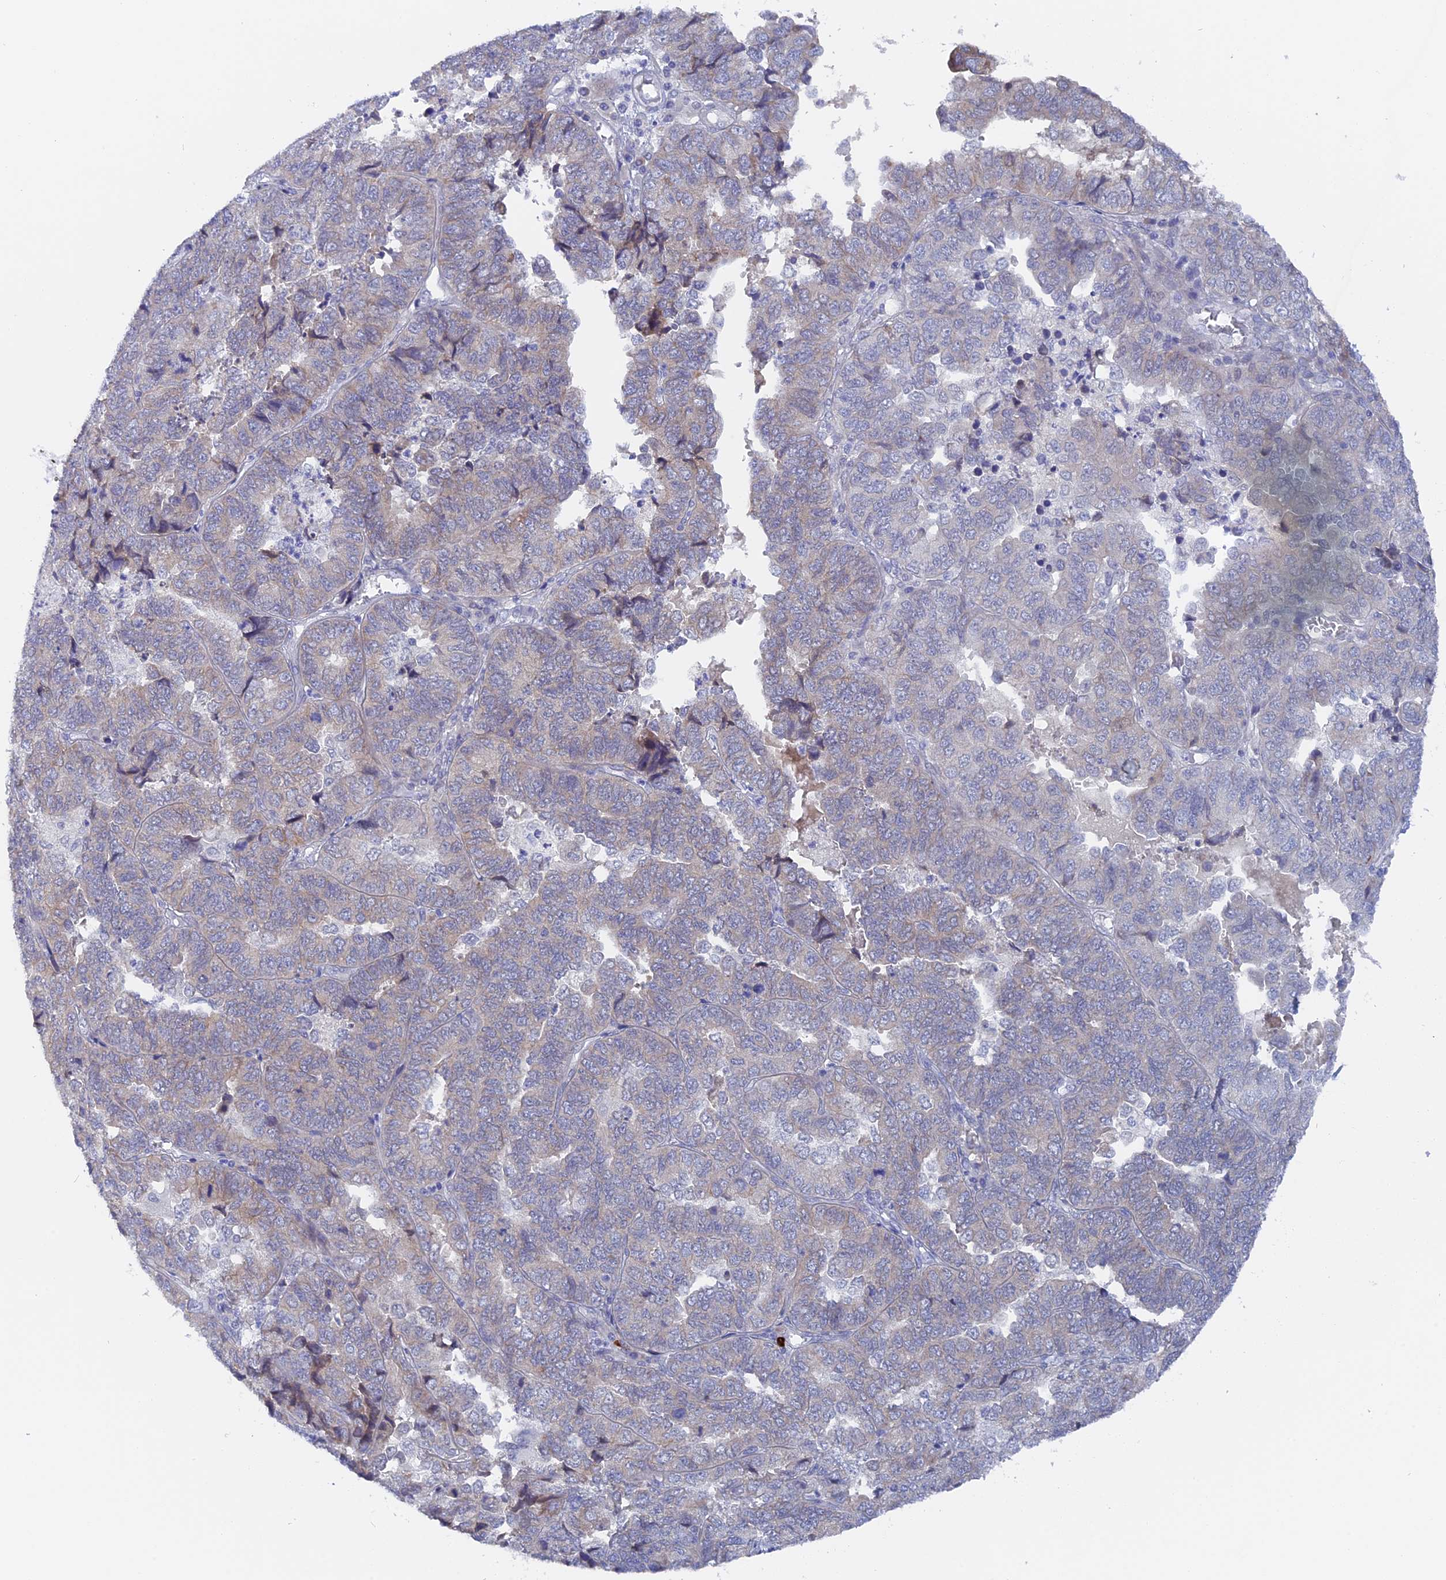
{"staining": {"intensity": "negative", "quantity": "none", "location": "none"}, "tissue": "endometrial cancer", "cell_type": "Tumor cells", "image_type": "cancer", "snomed": [{"axis": "morphology", "description": "Adenocarcinoma, NOS"}, {"axis": "topography", "description": "Endometrium"}], "caption": "Histopathology image shows no protein positivity in tumor cells of endometrial cancer (adenocarcinoma) tissue.", "gene": "DACT3", "patient": {"sex": "female", "age": 79}}